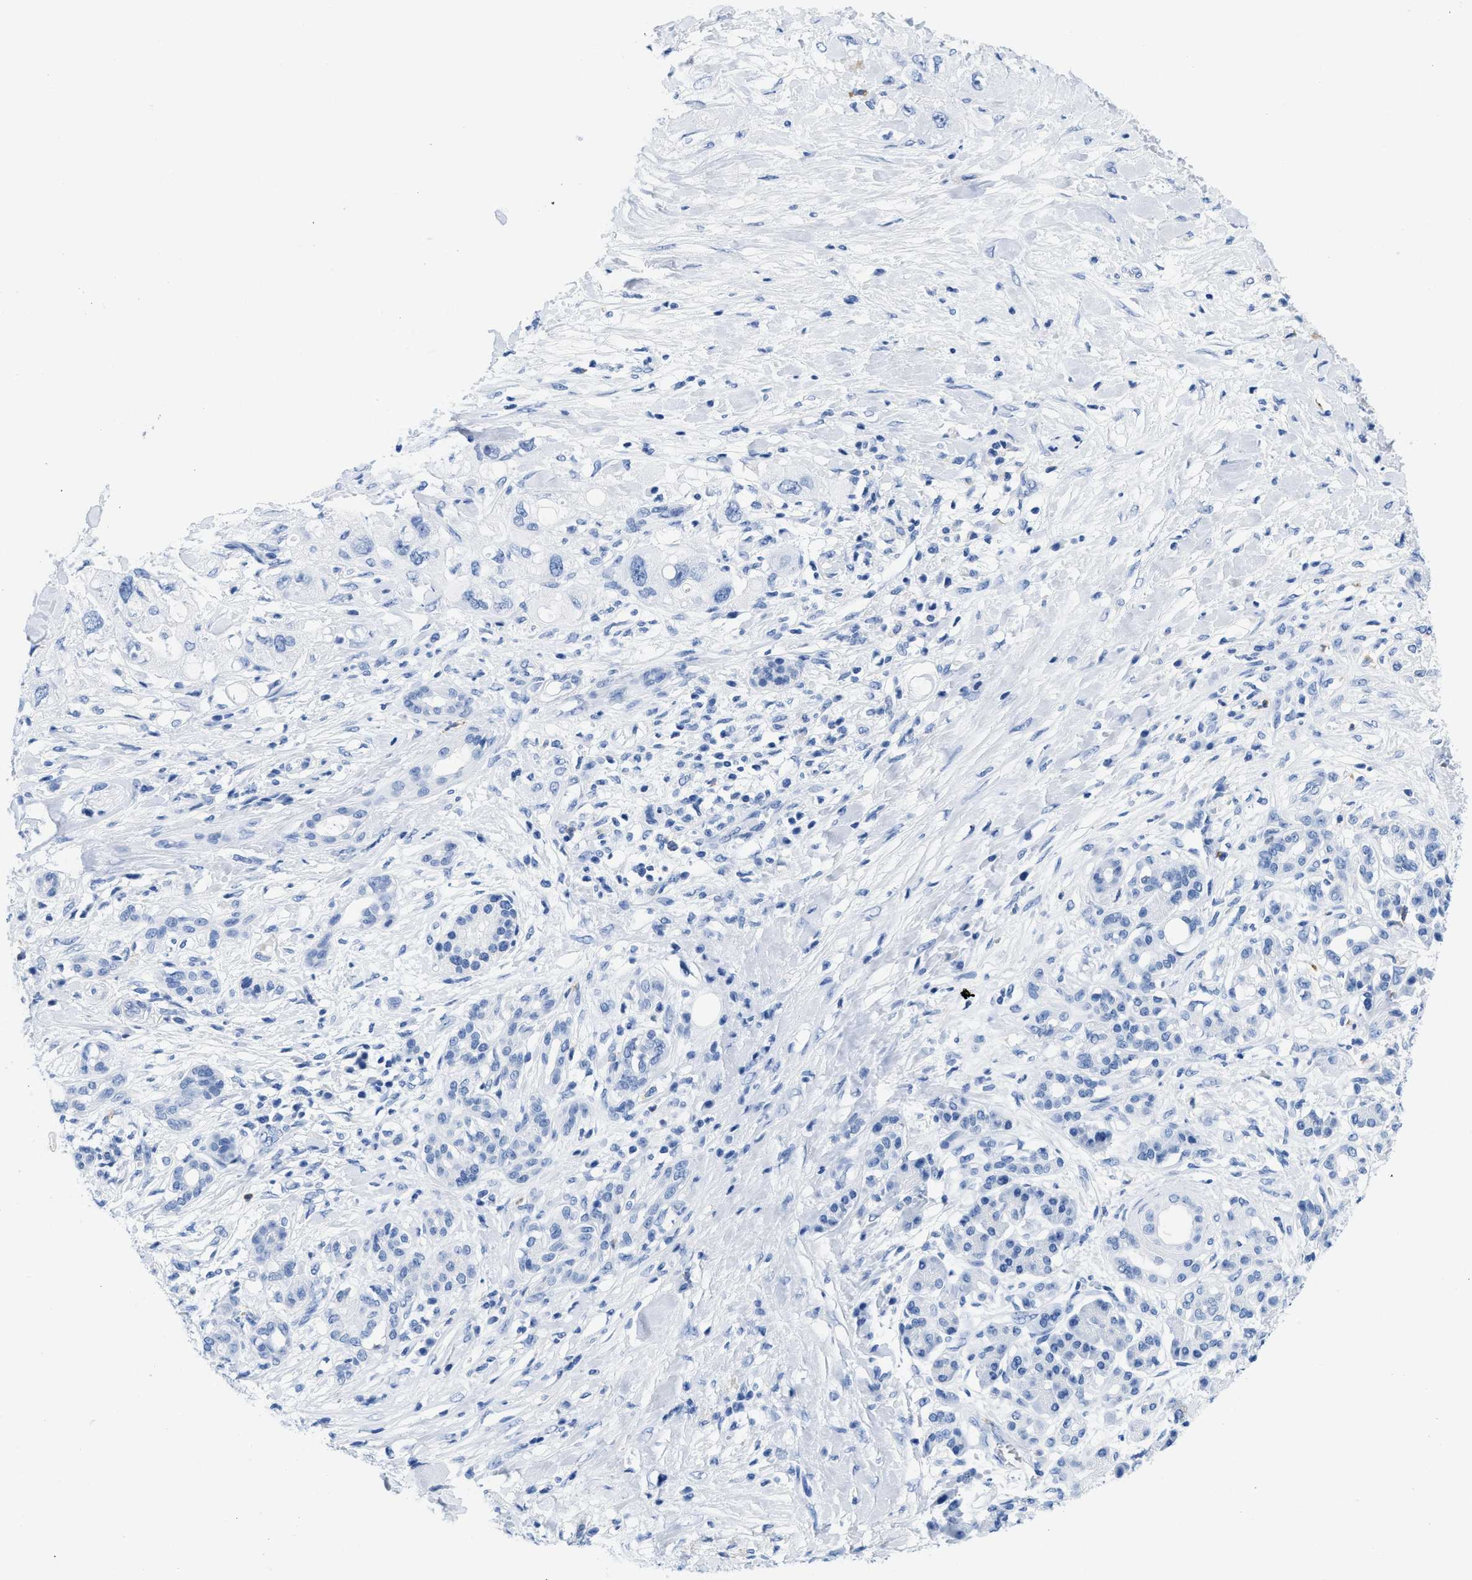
{"staining": {"intensity": "negative", "quantity": "none", "location": "none"}, "tissue": "pancreatic cancer", "cell_type": "Tumor cells", "image_type": "cancer", "snomed": [{"axis": "morphology", "description": "Adenocarcinoma, NOS"}, {"axis": "topography", "description": "Pancreas"}], "caption": "Tumor cells show no significant positivity in pancreatic cancer (adenocarcinoma).", "gene": "CR1", "patient": {"sex": "female", "age": 56}}